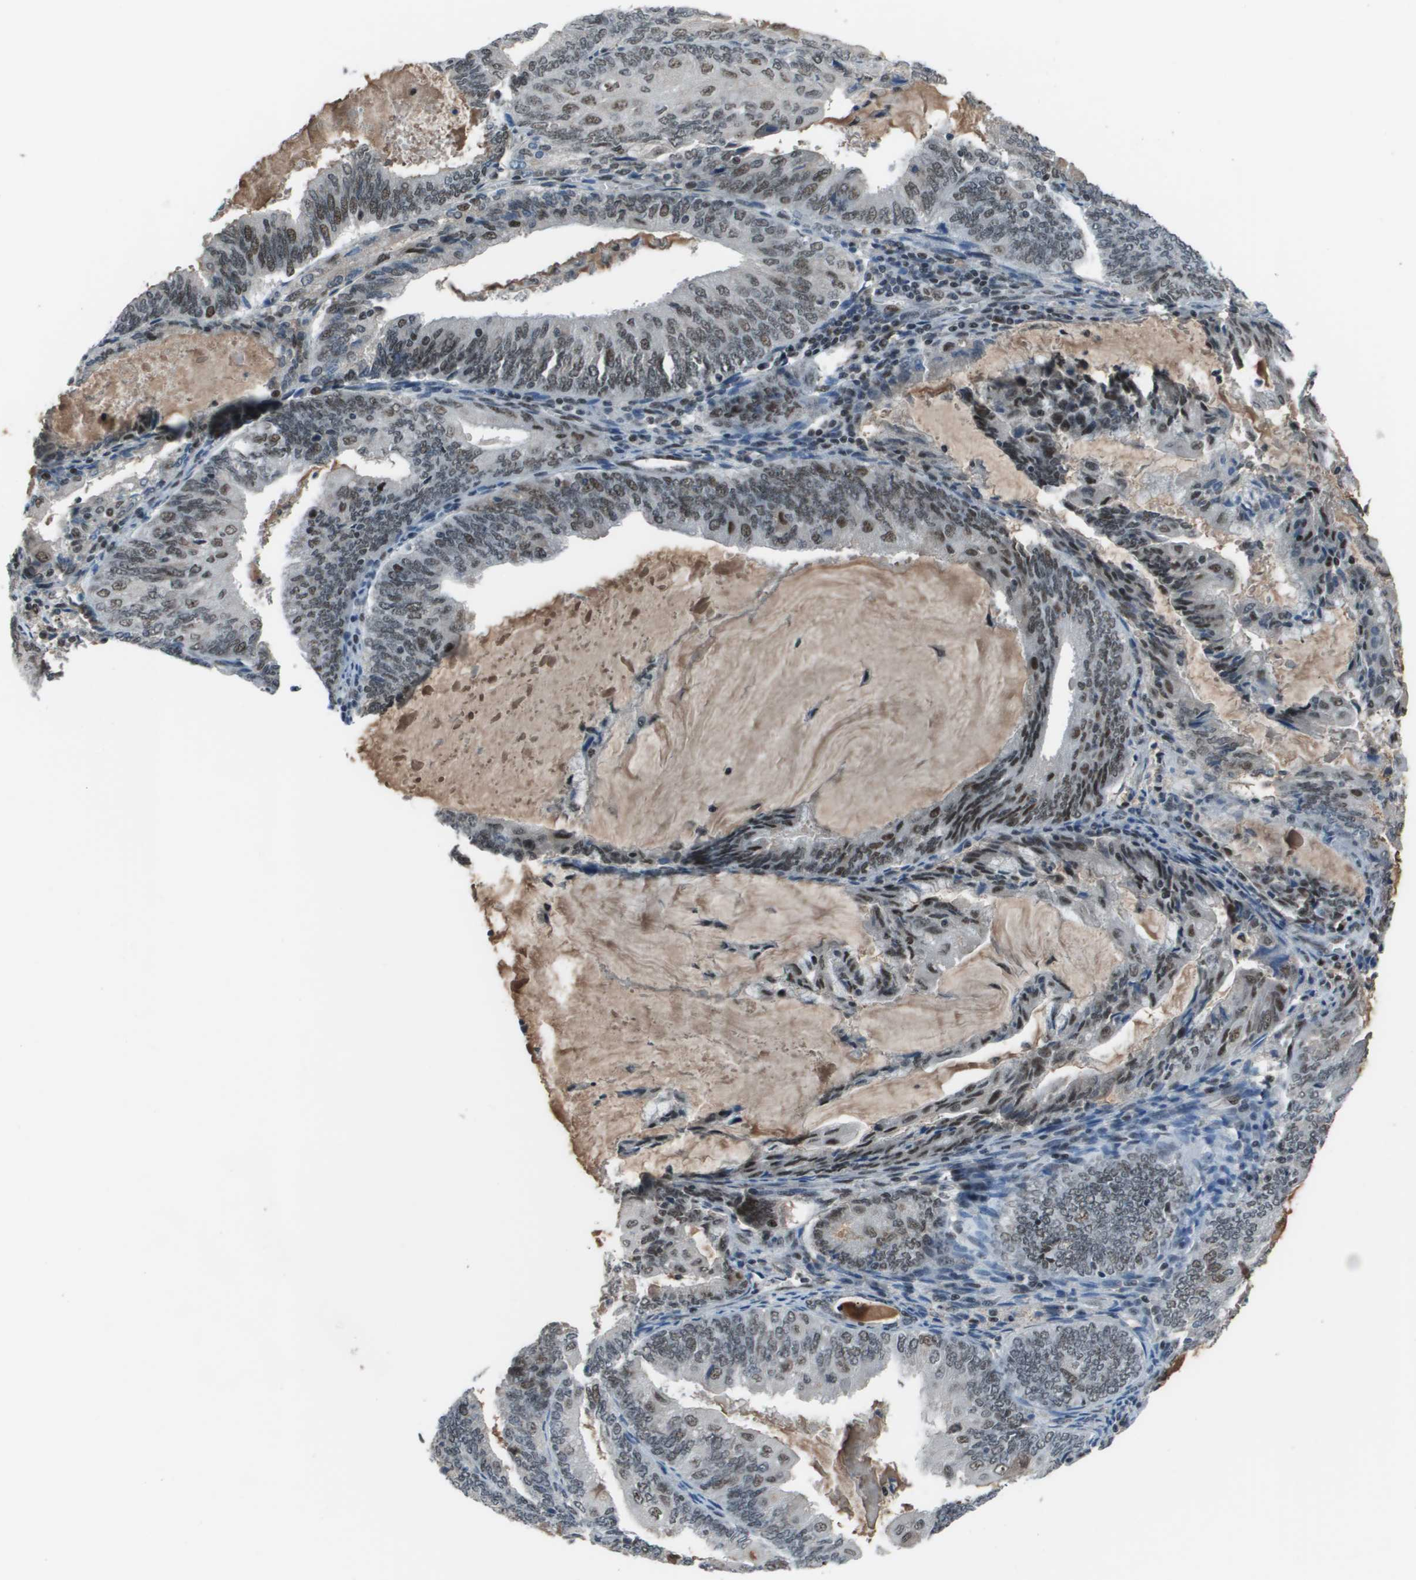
{"staining": {"intensity": "moderate", "quantity": "25%-75%", "location": "nuclear"}, "tissue": "endometrial cancer", "cell_type": "Tumor cells", "image_type": "cancer", "snomed": [{"axis": "morphology", "description": "Adenocarcinoma, NOS"}, {"axis": "topography", "description": "Endometrium"}], "caption": "Immunohistochemistry (DAB (3,3'-diaminobenzidine)) staining of endometrial cancer shows moderate nuclear protein staining in approximately 25%-75% of tumor cells.", "gene": "THRAP3", "patient": {"sex": "female", "age": 81}}